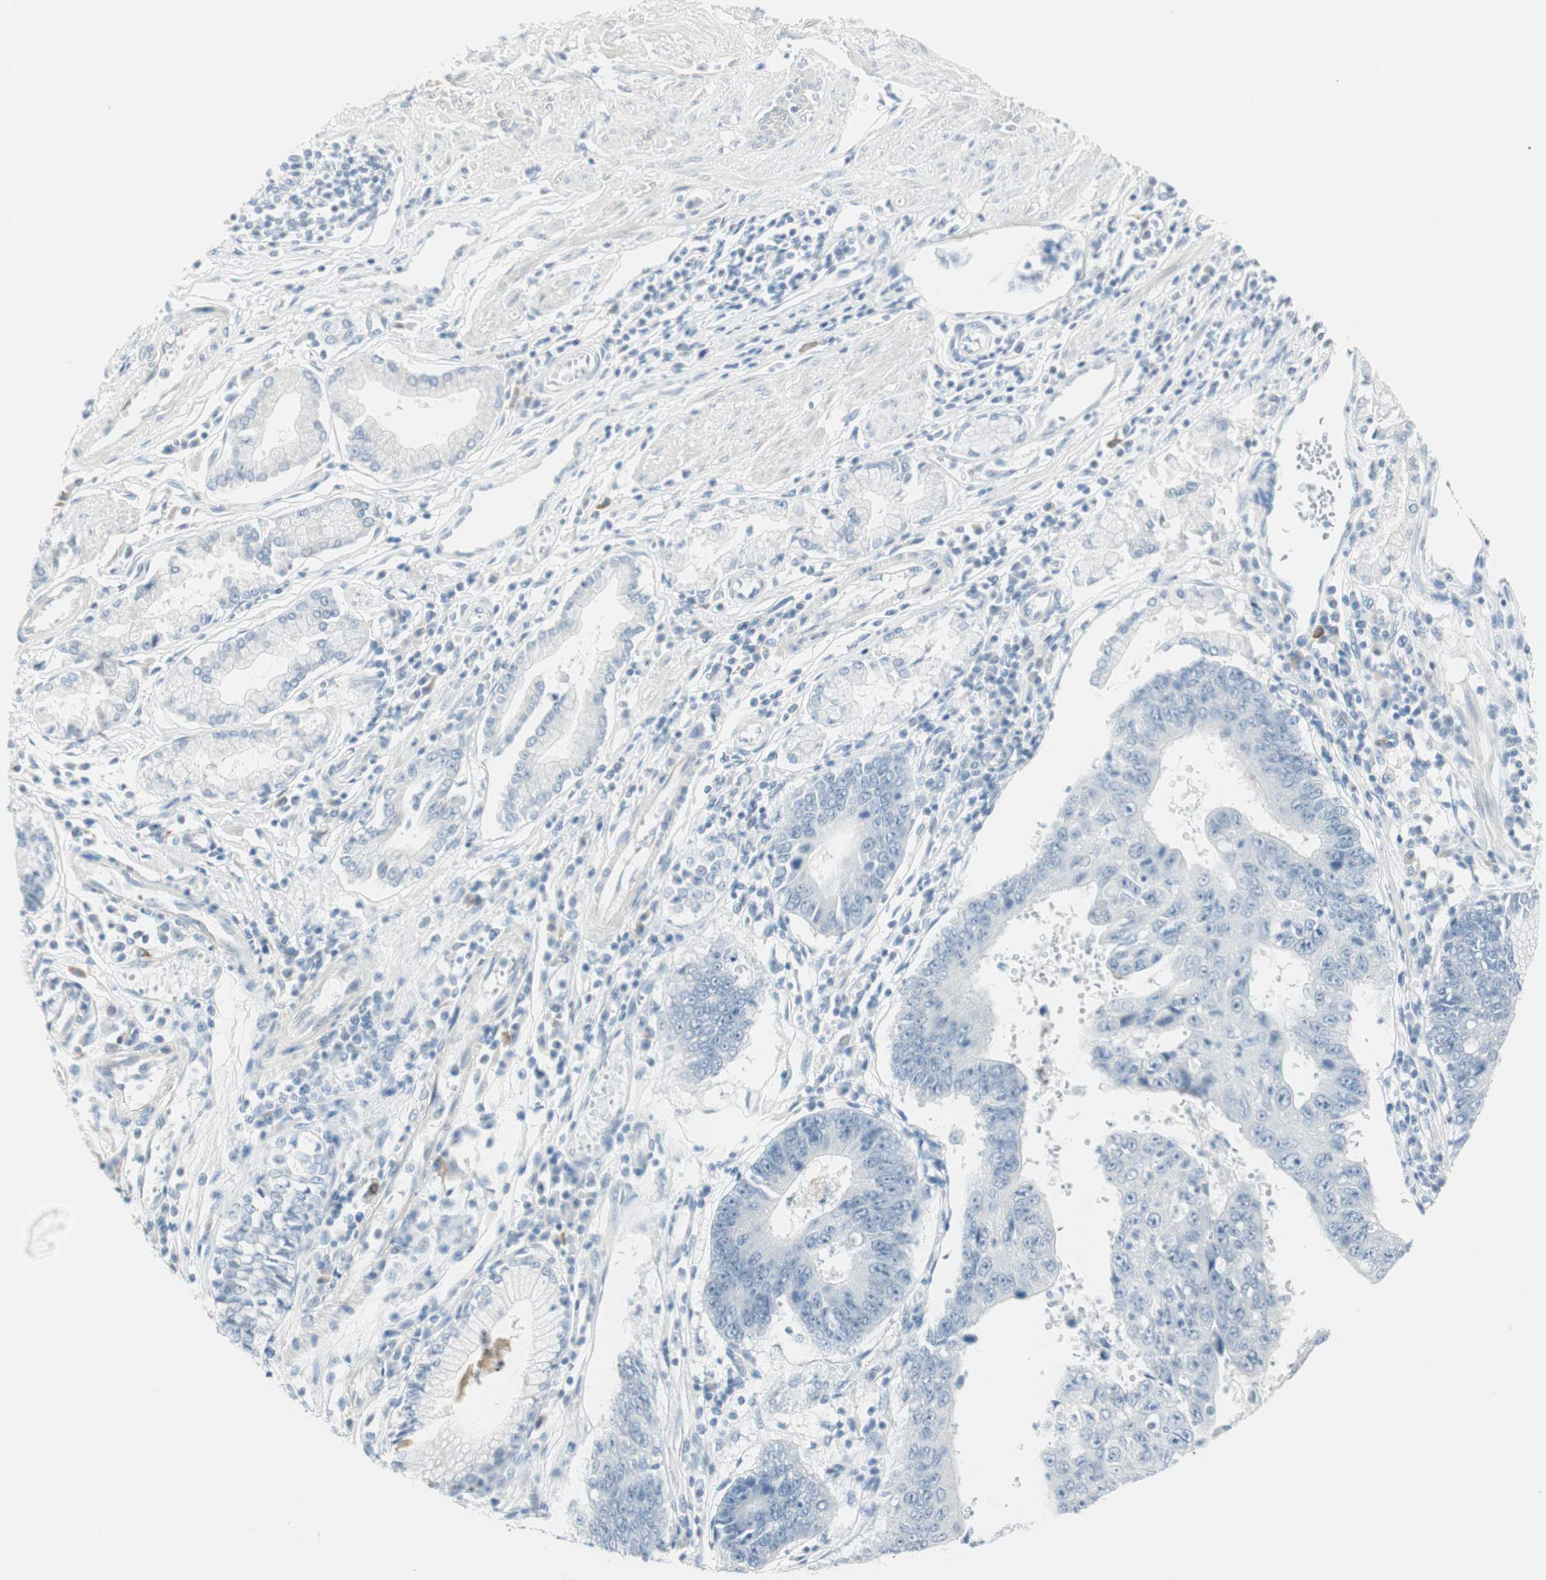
{"staining": {"intensity": "negative", "quantity": "none", "location": "none"}, "tissue": "stomach cancer", "cell_type": "Tumor cells", "image_type": "cancer", "snomed": [{"axis": "morphology", "description": "Adenocarcinoma, NOS"}, {"axis": "topography", "description": "Stomach"}], "caption": "This is an IHC photomicrograph of stomach cancer. There is no positivity in tumor cells.", "gene": "MLLT10", "patient": {"sex": "male", "age": 59}}